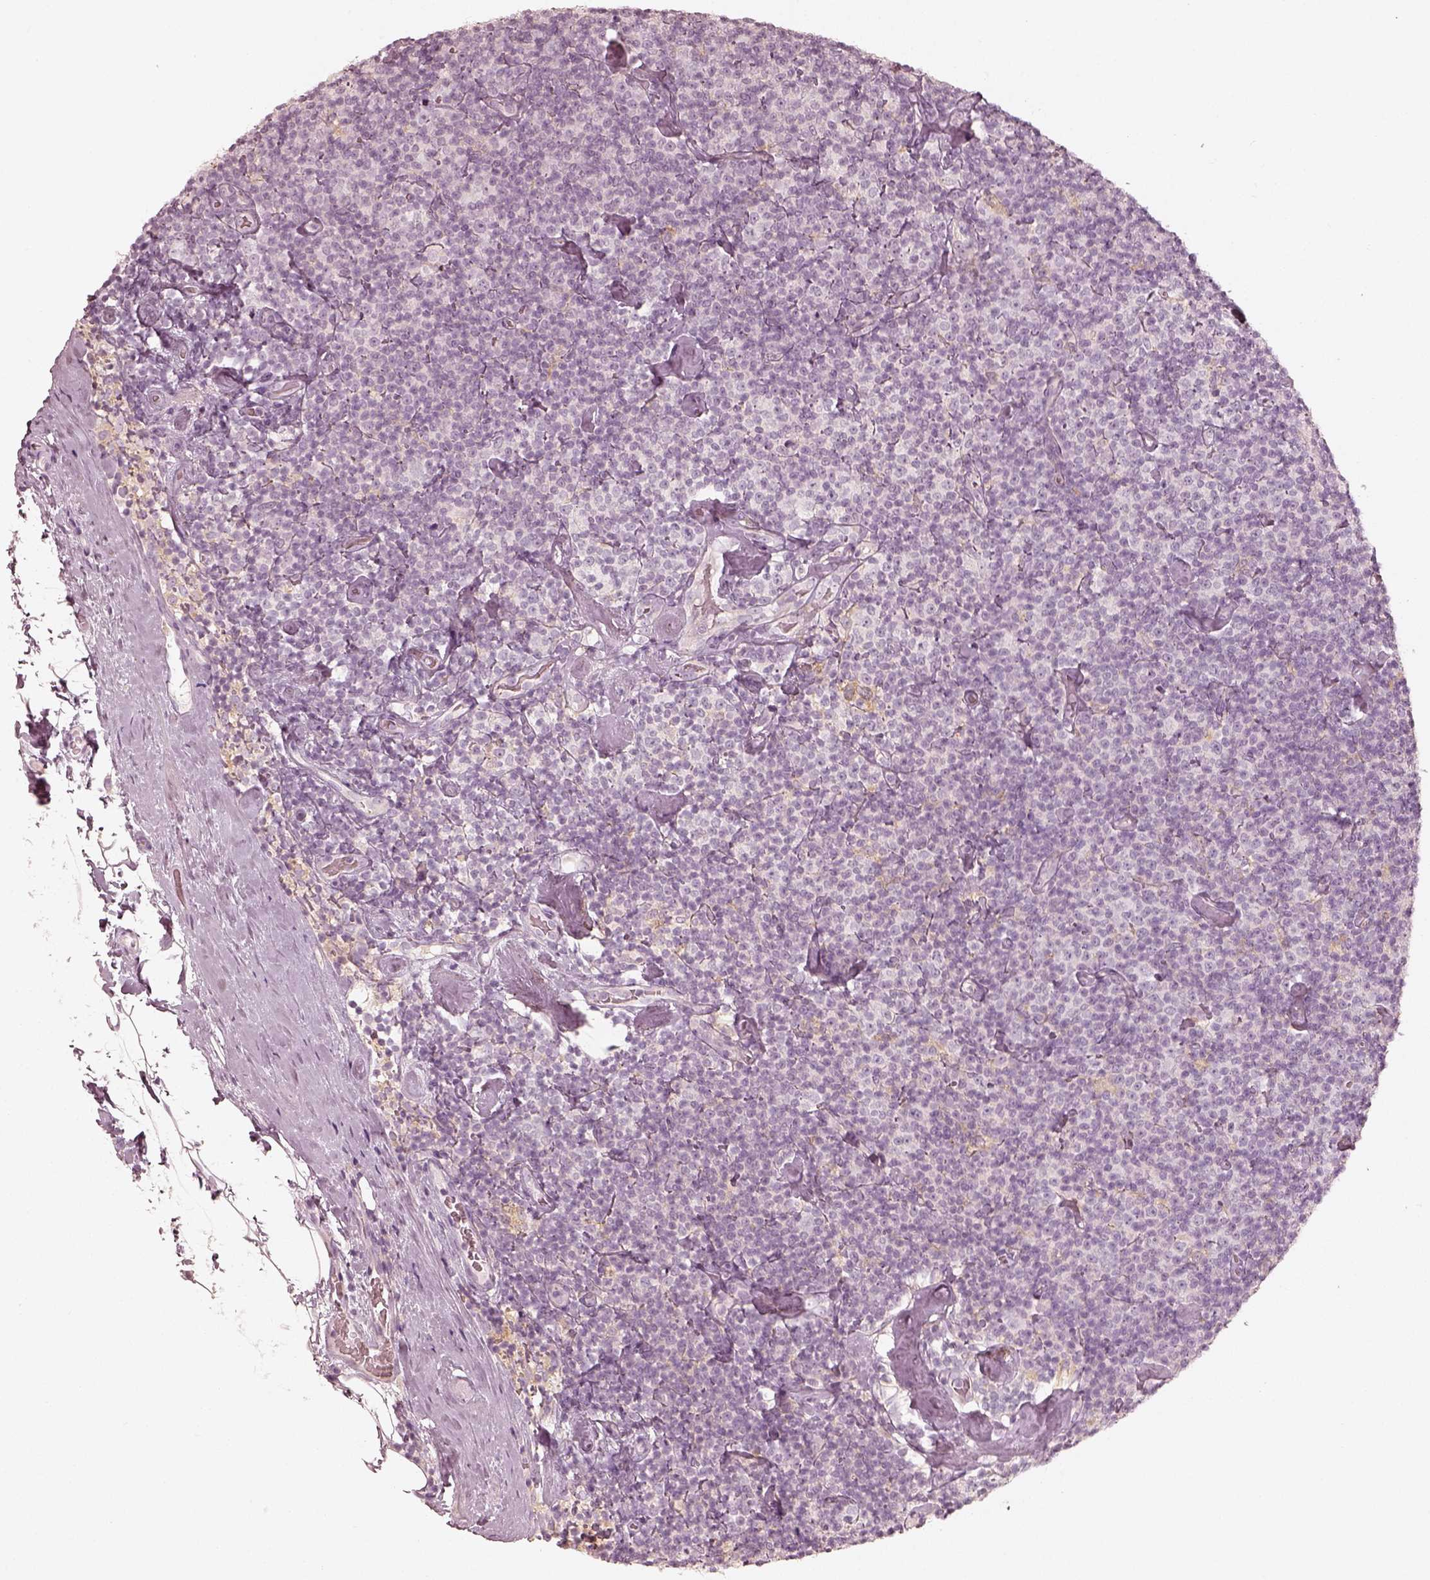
{"staining": {"intensity": "negative", "quantity": "none", "location": "none"}, "tissue": "lymphoma", "cell_type": "Tumor cells", "image_type": "cancer", "snomed": [{"axis": "morphology", "description": "Malignant lymphoma, non-Hodgkin's type, Low grade"}, {"axis": "topography", "description": "Lymph node"}], "caption": "Lymphoma stained for a protein using immunohistochemistry reveals no expression tumor cells.", "gene": "FMNL2", "patient": {"sex": "male", "age": 81}}